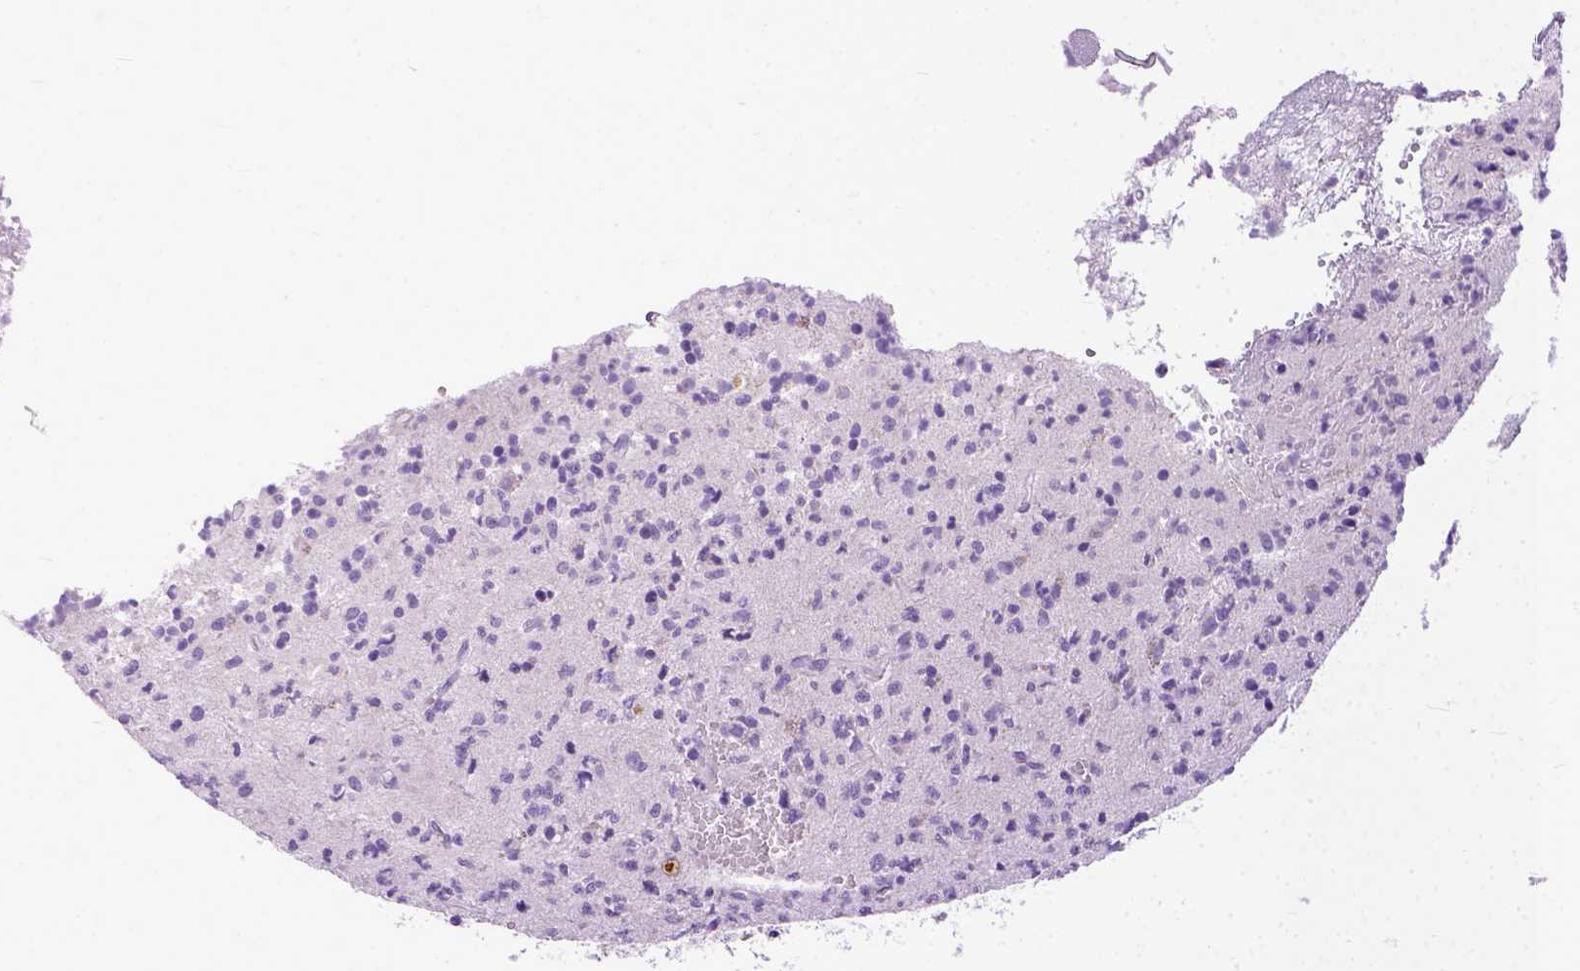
{"staining": {"intensity": "negative", "quantity": "none", "location": "none"}, "tissue": "glioma", "cell_type": "Tumor cells", "image_type": "cancer", "snomed": [{"axis": "morphology", "description": "Glioma, malignant, Low grade"}, {"axis": "topography", "description": "Brain"}], "caption": "DAB (3,3'-diaminobenzidine) immunohistochemical staining of glioma demonstrates no significant expression in tumor cells.", "gene": "PPL", "patient": {"sex": "male", "age": 64}}